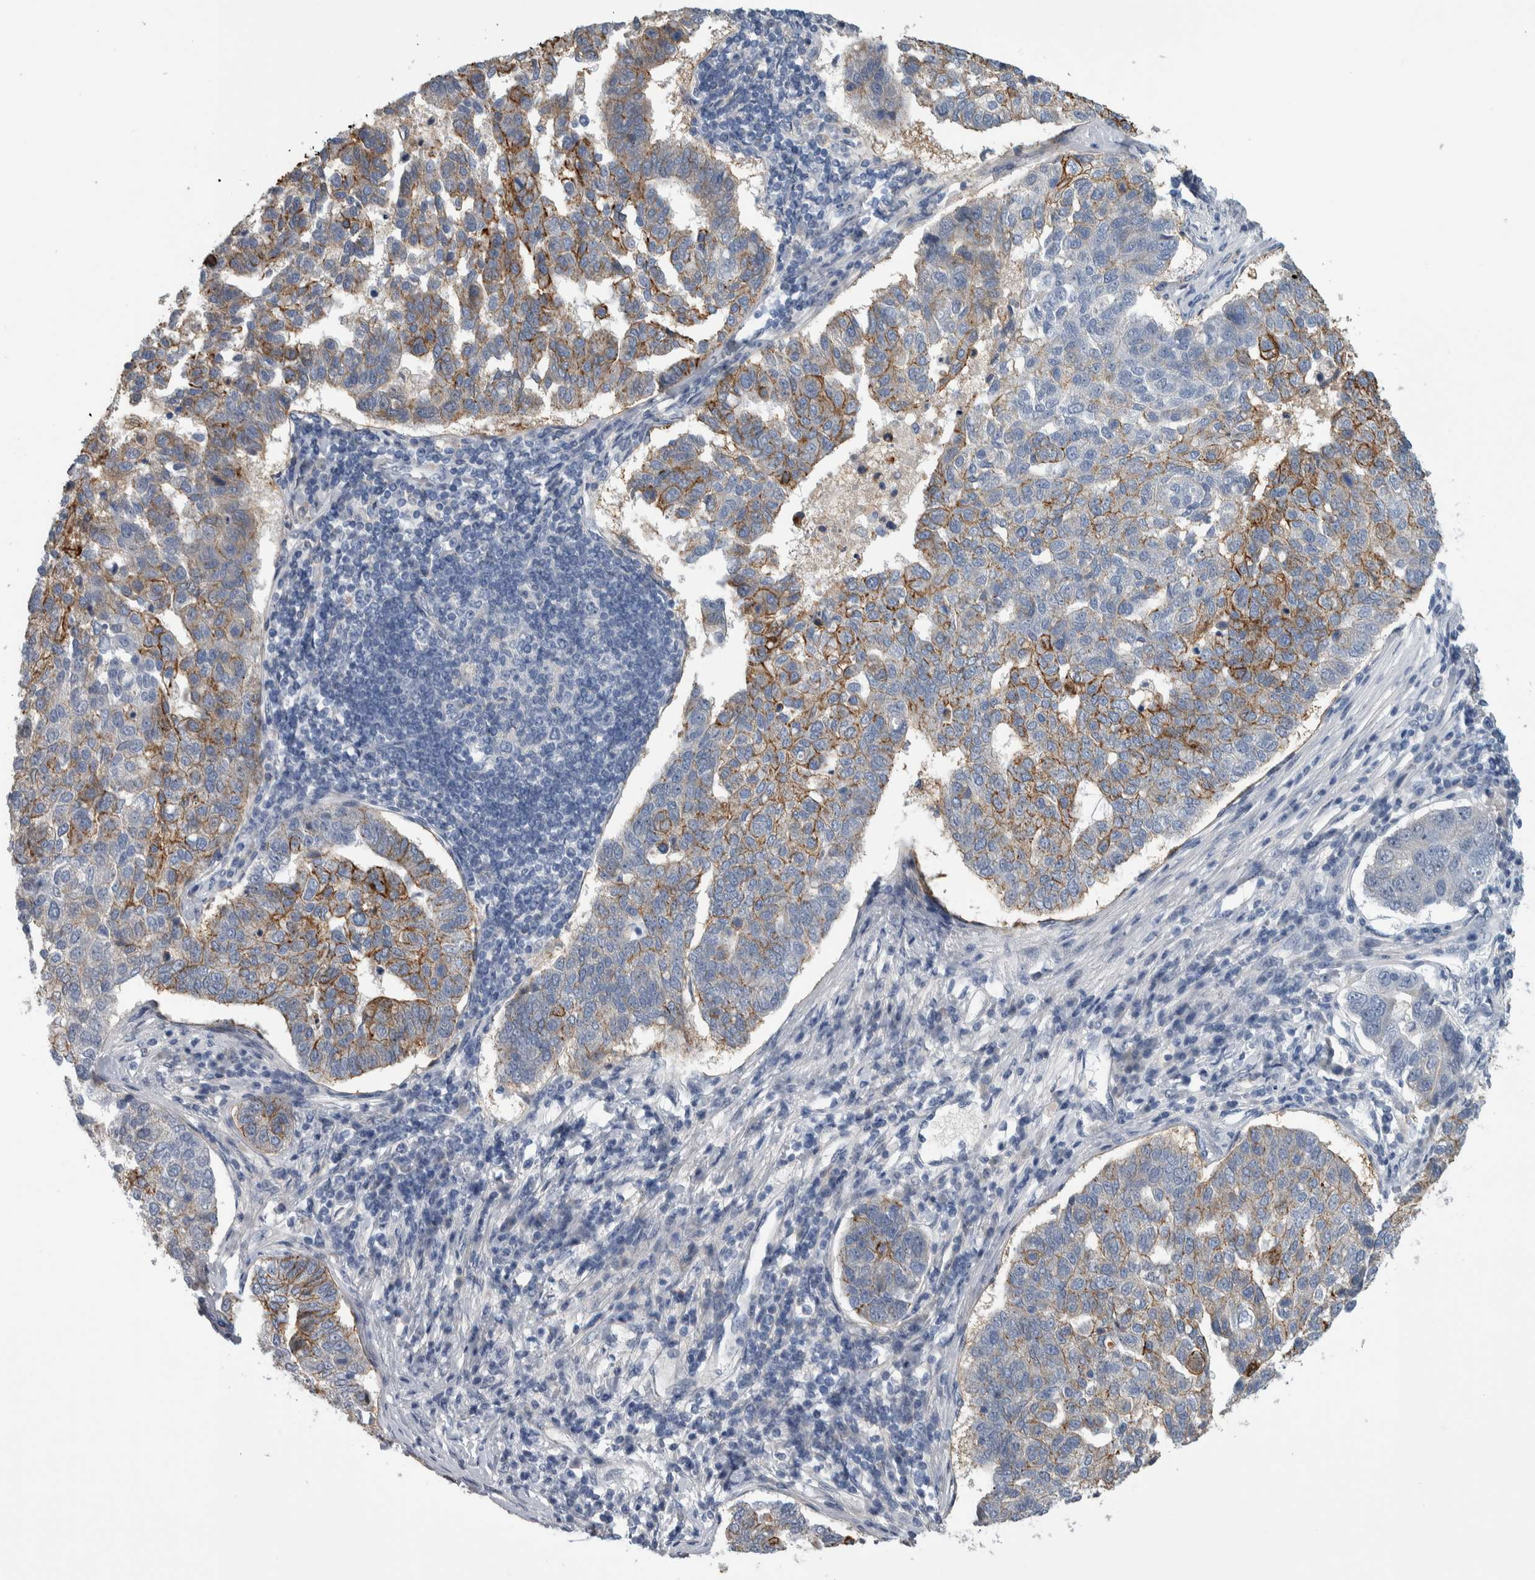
{"staining": {"intensity": "strong", "quantity": "25%-75%", "location": "cytoplasmic/membranous"}, "tissue": "pancreatic cancer", "cell_type": "Tumor cells", "image_type": "cancer", "snomed": [{"axis": "morphology", "description": "Adenocarcinoma, NOS"}, {"axis": "topography", "description": "Pancreas"}], "caption": "Approximately 25%-75% of tumor cells in human pancreatic cancer display strong cytoplasmic/membranous protein positivity as visualized by brown immunohistochemical staining.", "gene": "CDH17", "patient": {"sex": "female", "age": 61}}